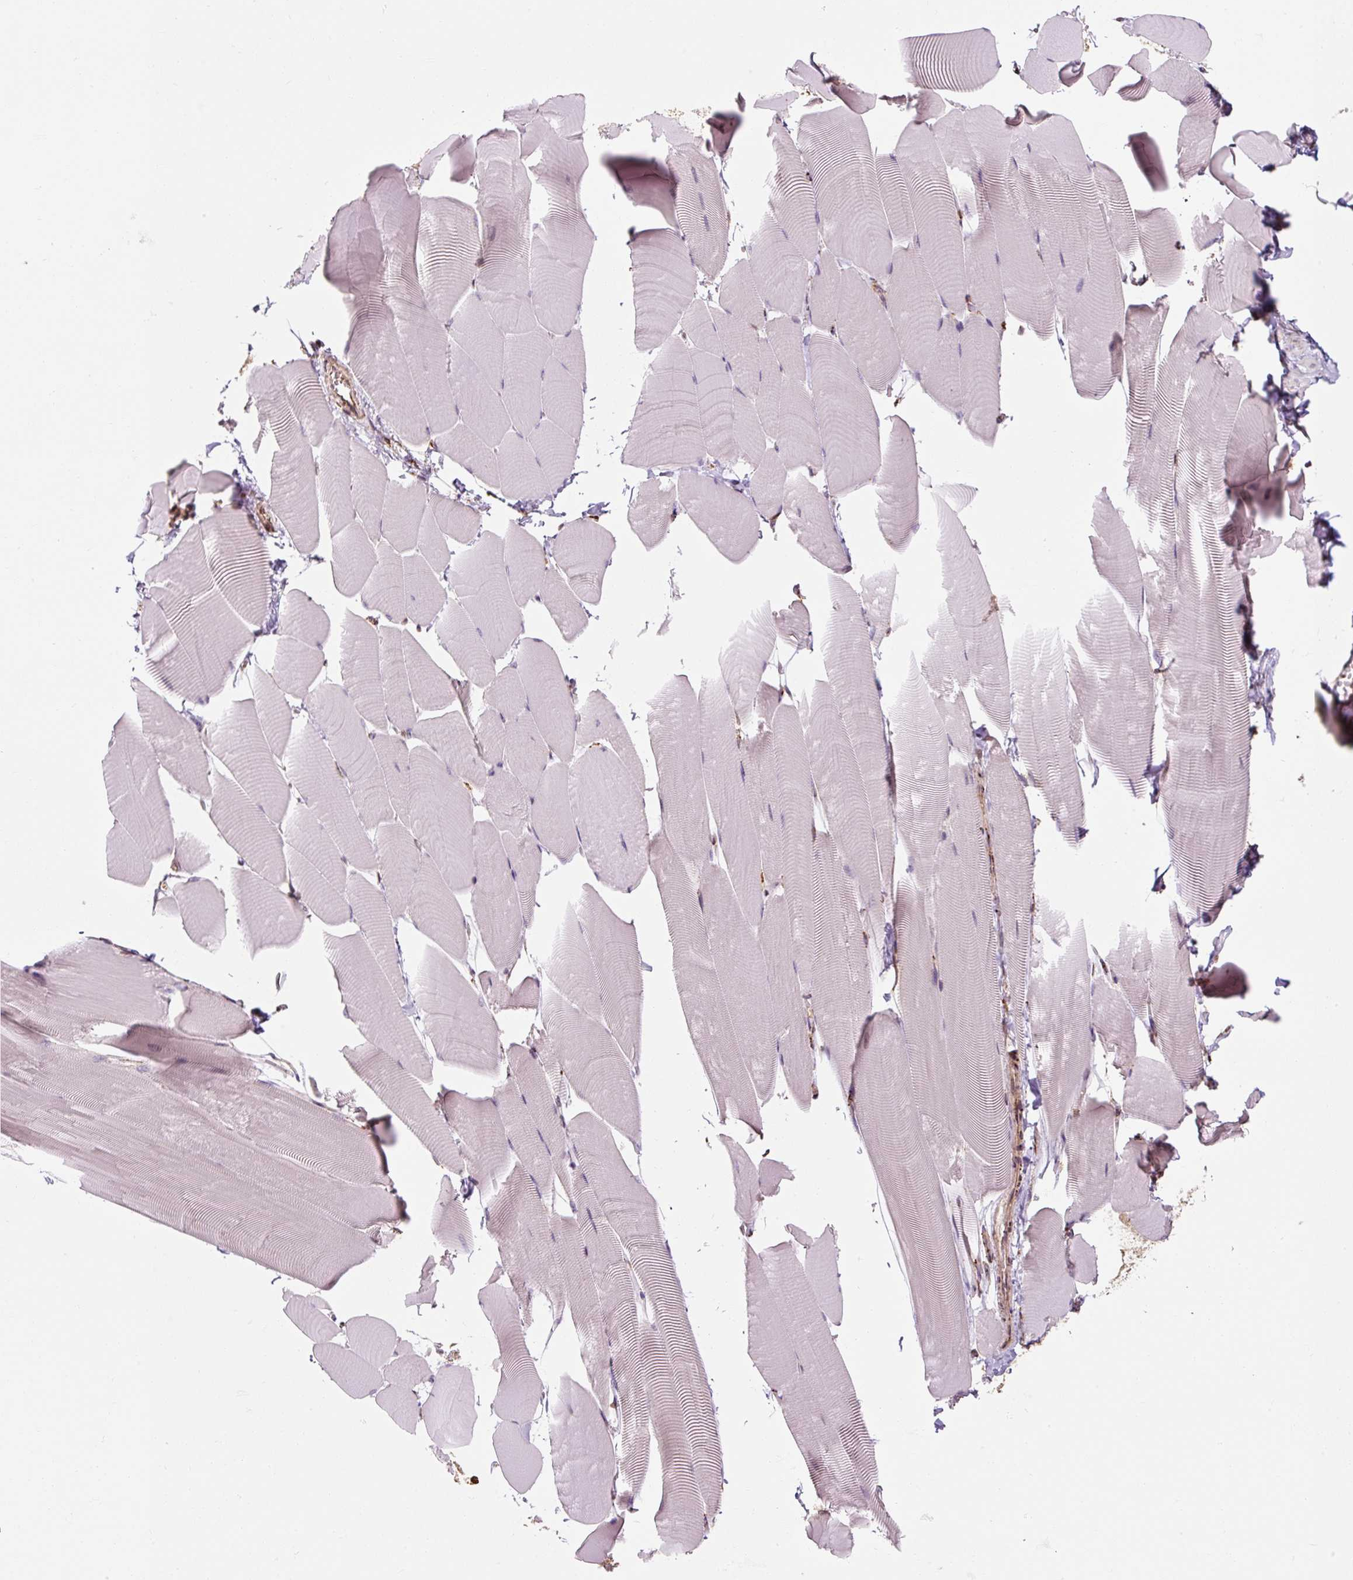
{"staining": {"intensity": "negative", "quantity": "none", "location": "none"}, "tissue": "skeletal muscle", "cell_type": "Myocytes", "image_type": "normal", "snomed": [{"axis": "morphology", "description": "Normal tissue, NOS"}, {"axis": "topography", "description": "Skeletal muscle"}], "caption": "Benign skeletal muscle was stained to show a protein in brown. There is no significant positivity in myocytes.", "gene": "PRKCSH", "patient": {"sex": "male", "age": 25}}